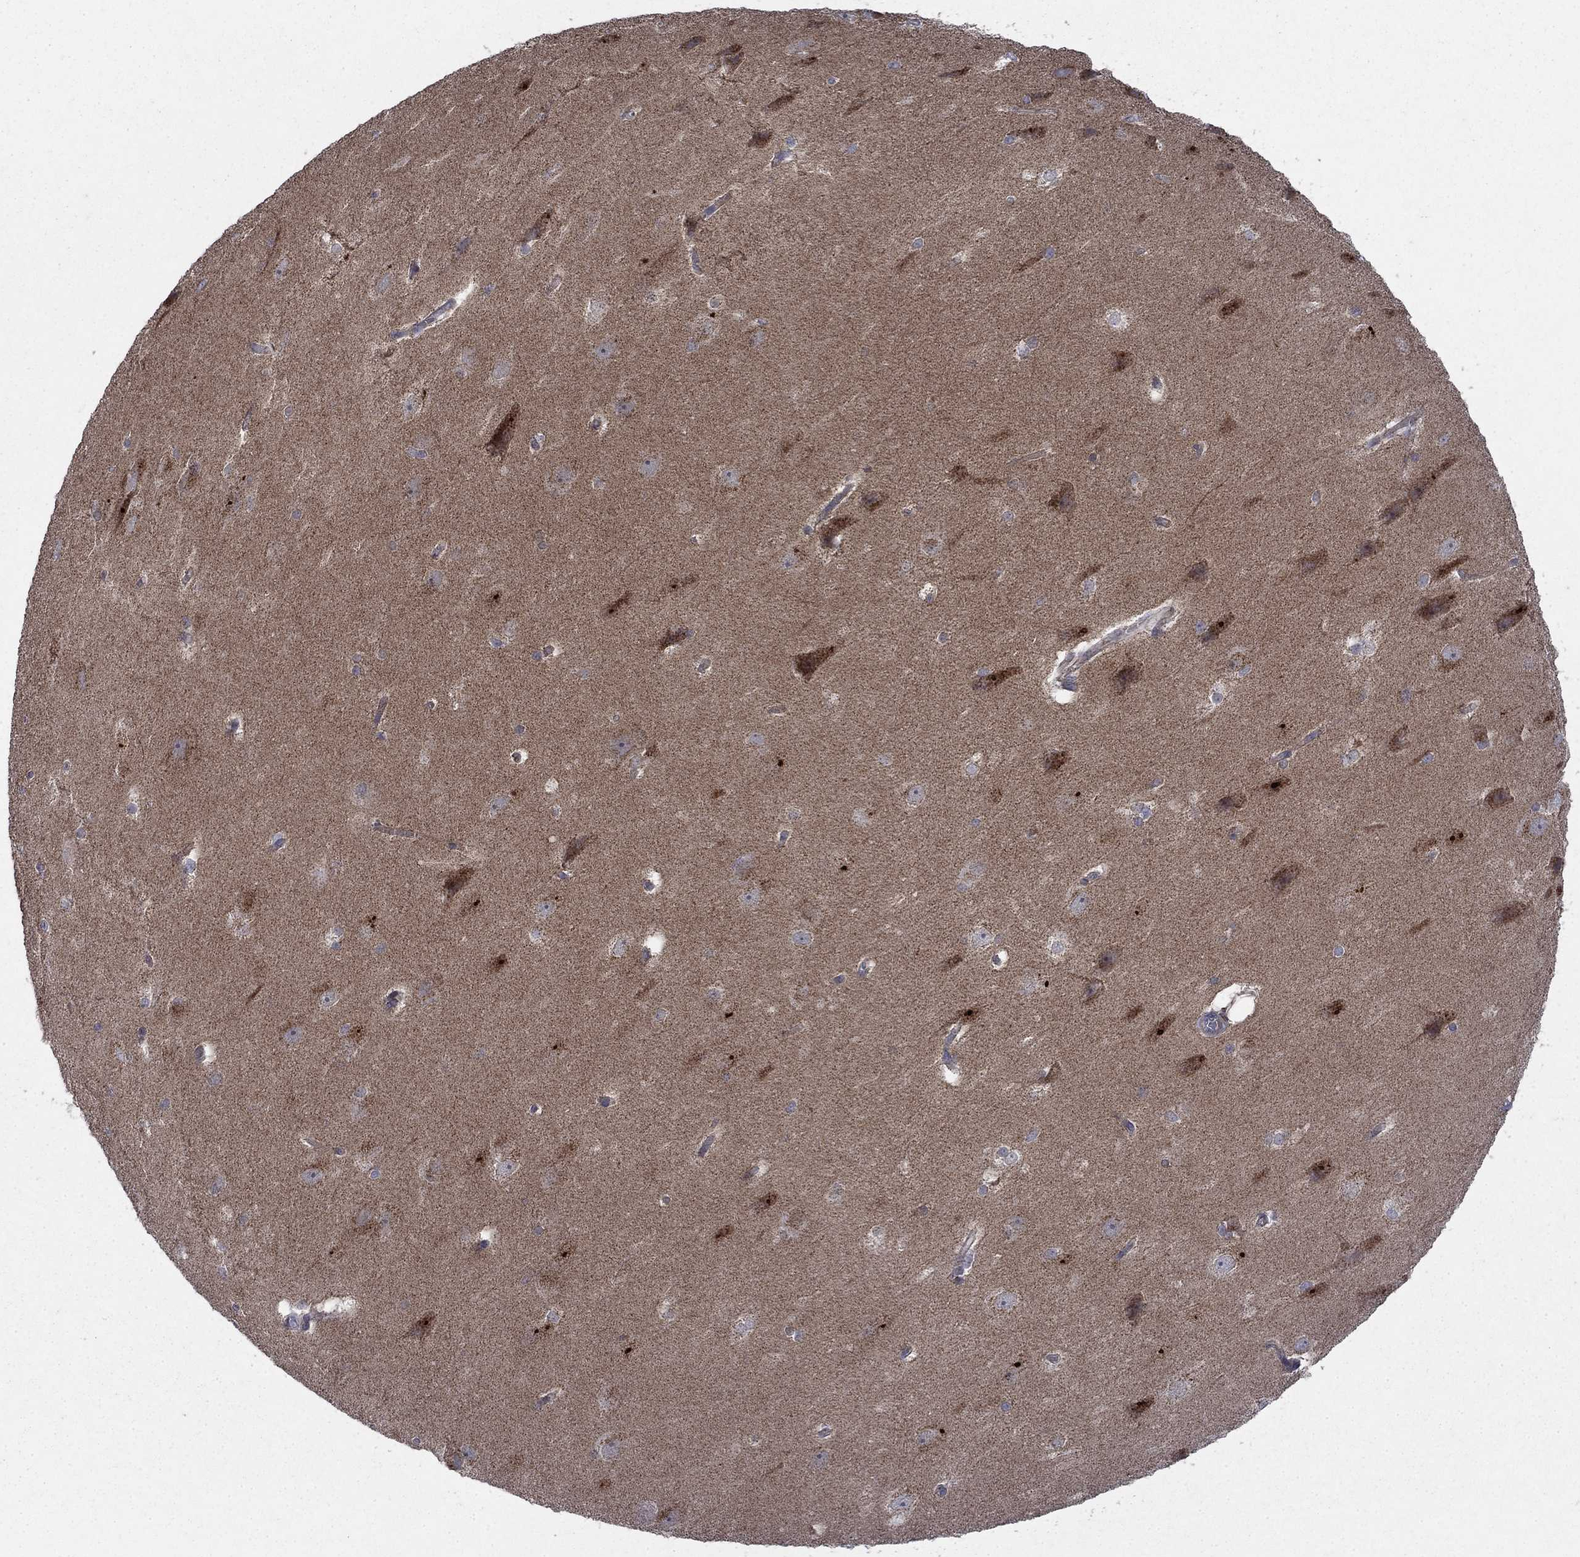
{"staining": {"intensity": "strong", "quantity": "<25%", "location": "cytoplasmic/membranous"}, "tissue": "hippocampus", "cell_type": "Glial cells", "image_type": "normal", "snomed": [{"axis": "morphology", "description": "Normal tissue, NOS"}, {"axis": "topography", "description": "Cerebral cortex"}, {"axis": "topography", "description": "Hippocampus"}], "caption": "A brown stain shows strong cytoplasmic/membranous staining of a protein in glial cells of unremarkable human hippocampus. (Stains: DAB (3,3'-diaminobenzidine) in brown, nuclei in blue, Microscopy: brightfield microscopy at high magnification).", "gene": "RNF19B", "patient": {"sex": "female", "age": 19}}